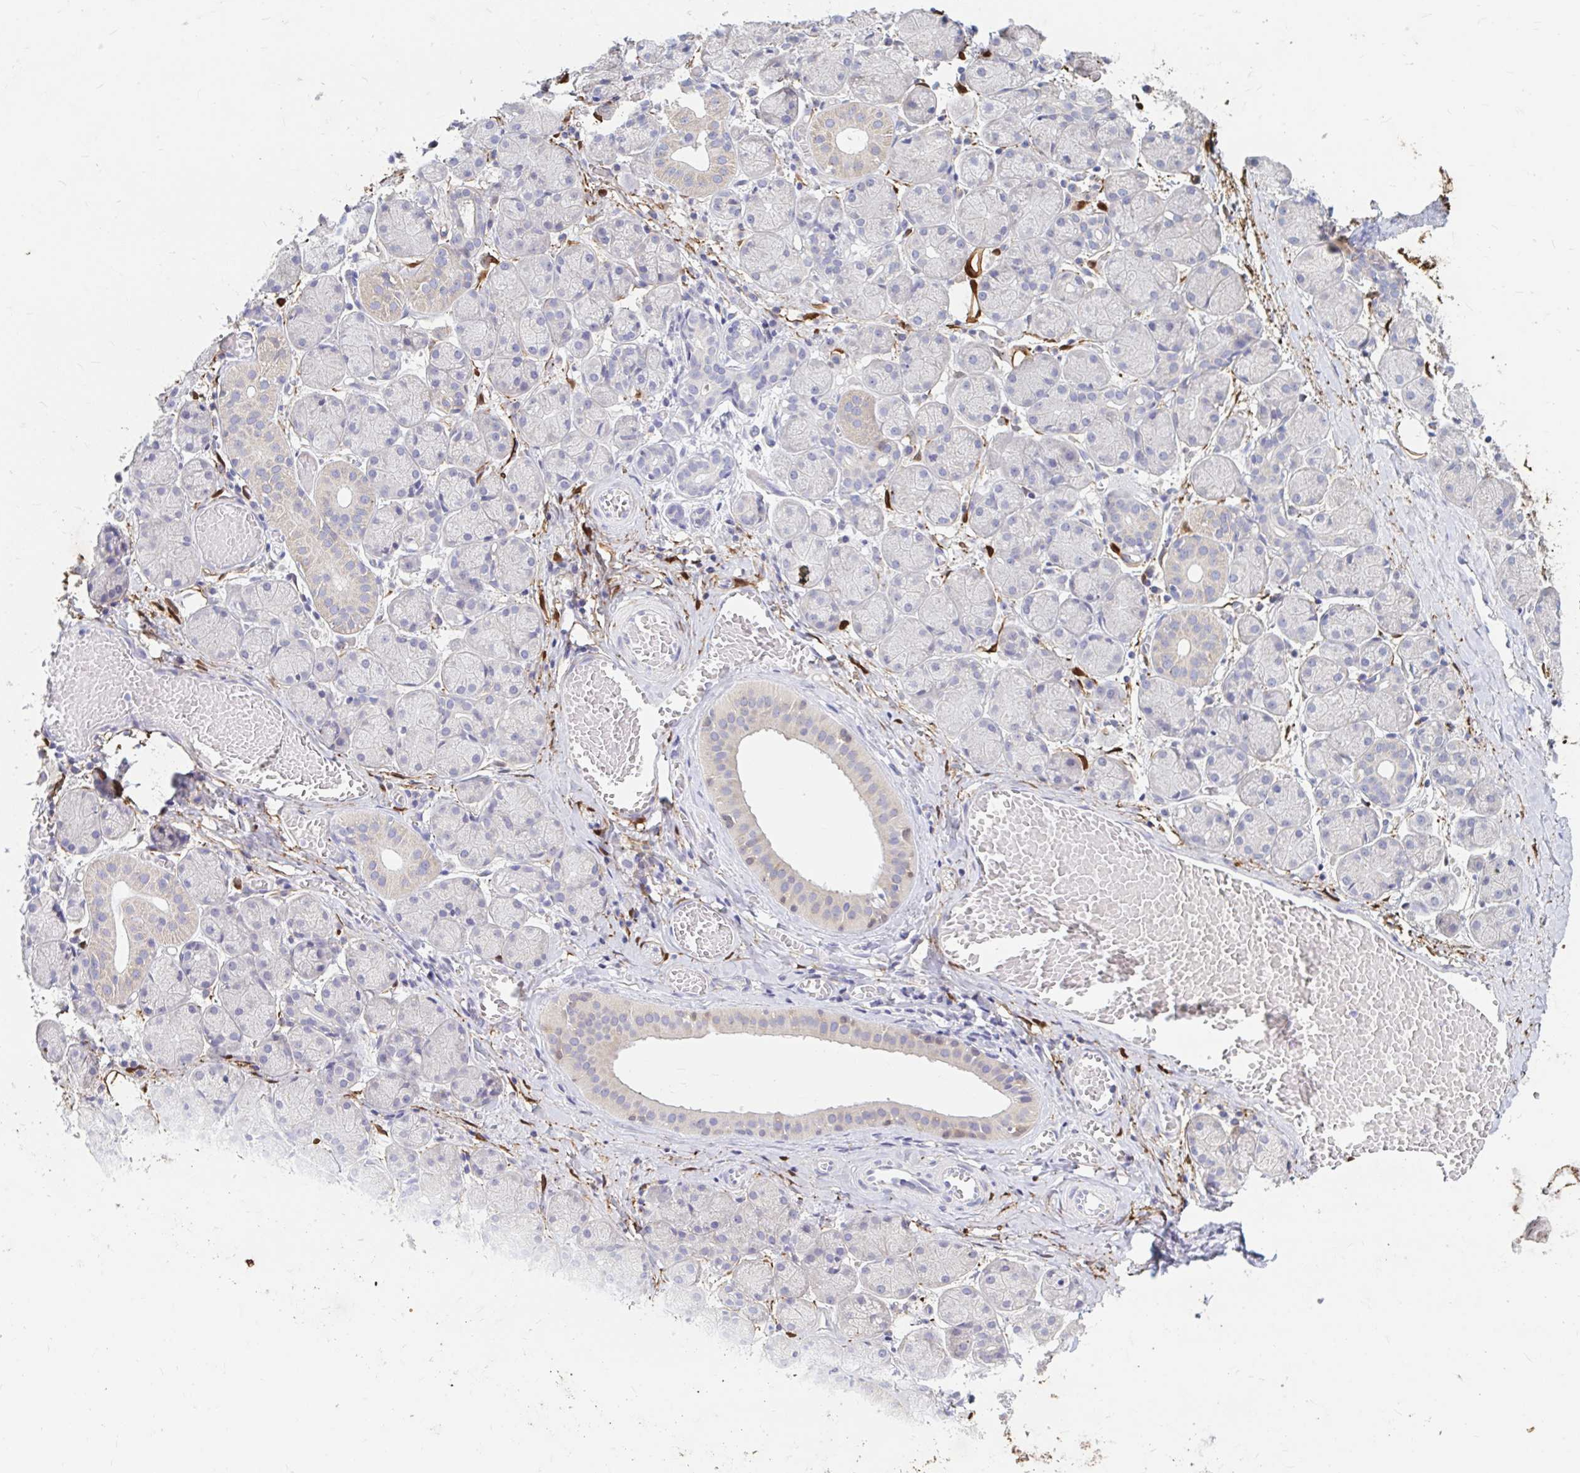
{"staining": {"intensity": "negative", "quantity": "none", "location": "none"}, "tissue": "salivary gland", "cell_type": "Glandular cells", "image_type": "normal", "snomed": [{"axis": "morphology", "description": "Normal tissue, NOS"}, {"axis": "topography", "description": "Salivary gland"}], "caption": "This image is of benign salivary gland stained with immunohistochemistry to label a protein in brown with the nuclei are counter-stained blue. There is no staining in glandular cells.", "gene": "ADH1A", "patient": {"sex": "female", "age": 24}}